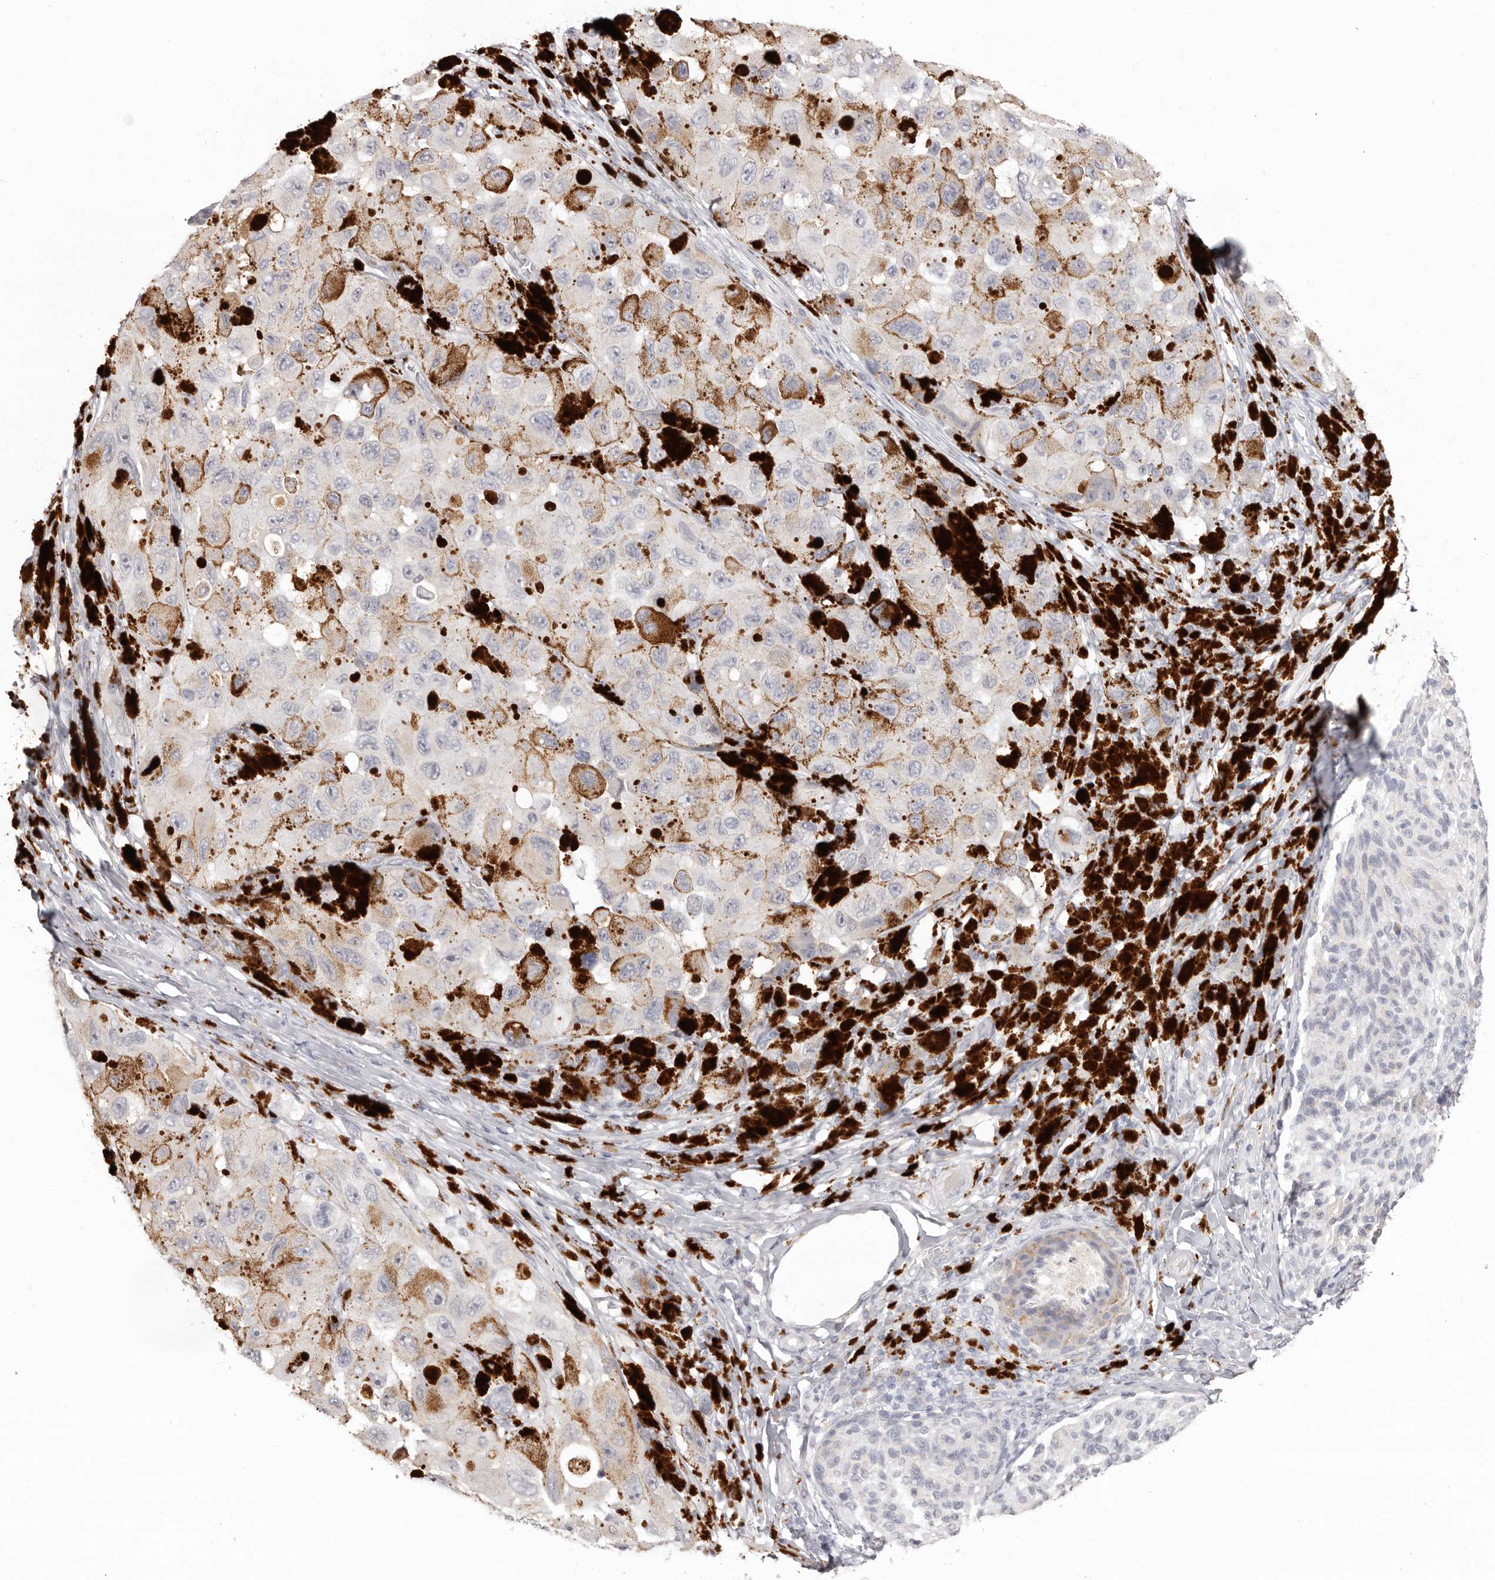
{"staining": {"intensity": "negative", "quantity": "none", "location": "none"}, "tissue": "melanoma", "cell_type": "Tumor cells", "image_type": "cancer", "snomed": [{"axis": "morphology", "description": "Malignant melanoma, NOS"}, {"axis": "topography", "description": "Skin"}], "caption": "DAB (3,3'-diaminobenzidine) immunohistochemical staining of melanoma displays no significant expression in tumor cells.", "gene": "PCDHB6", "patient": {"sex": "female", "age": 73}}